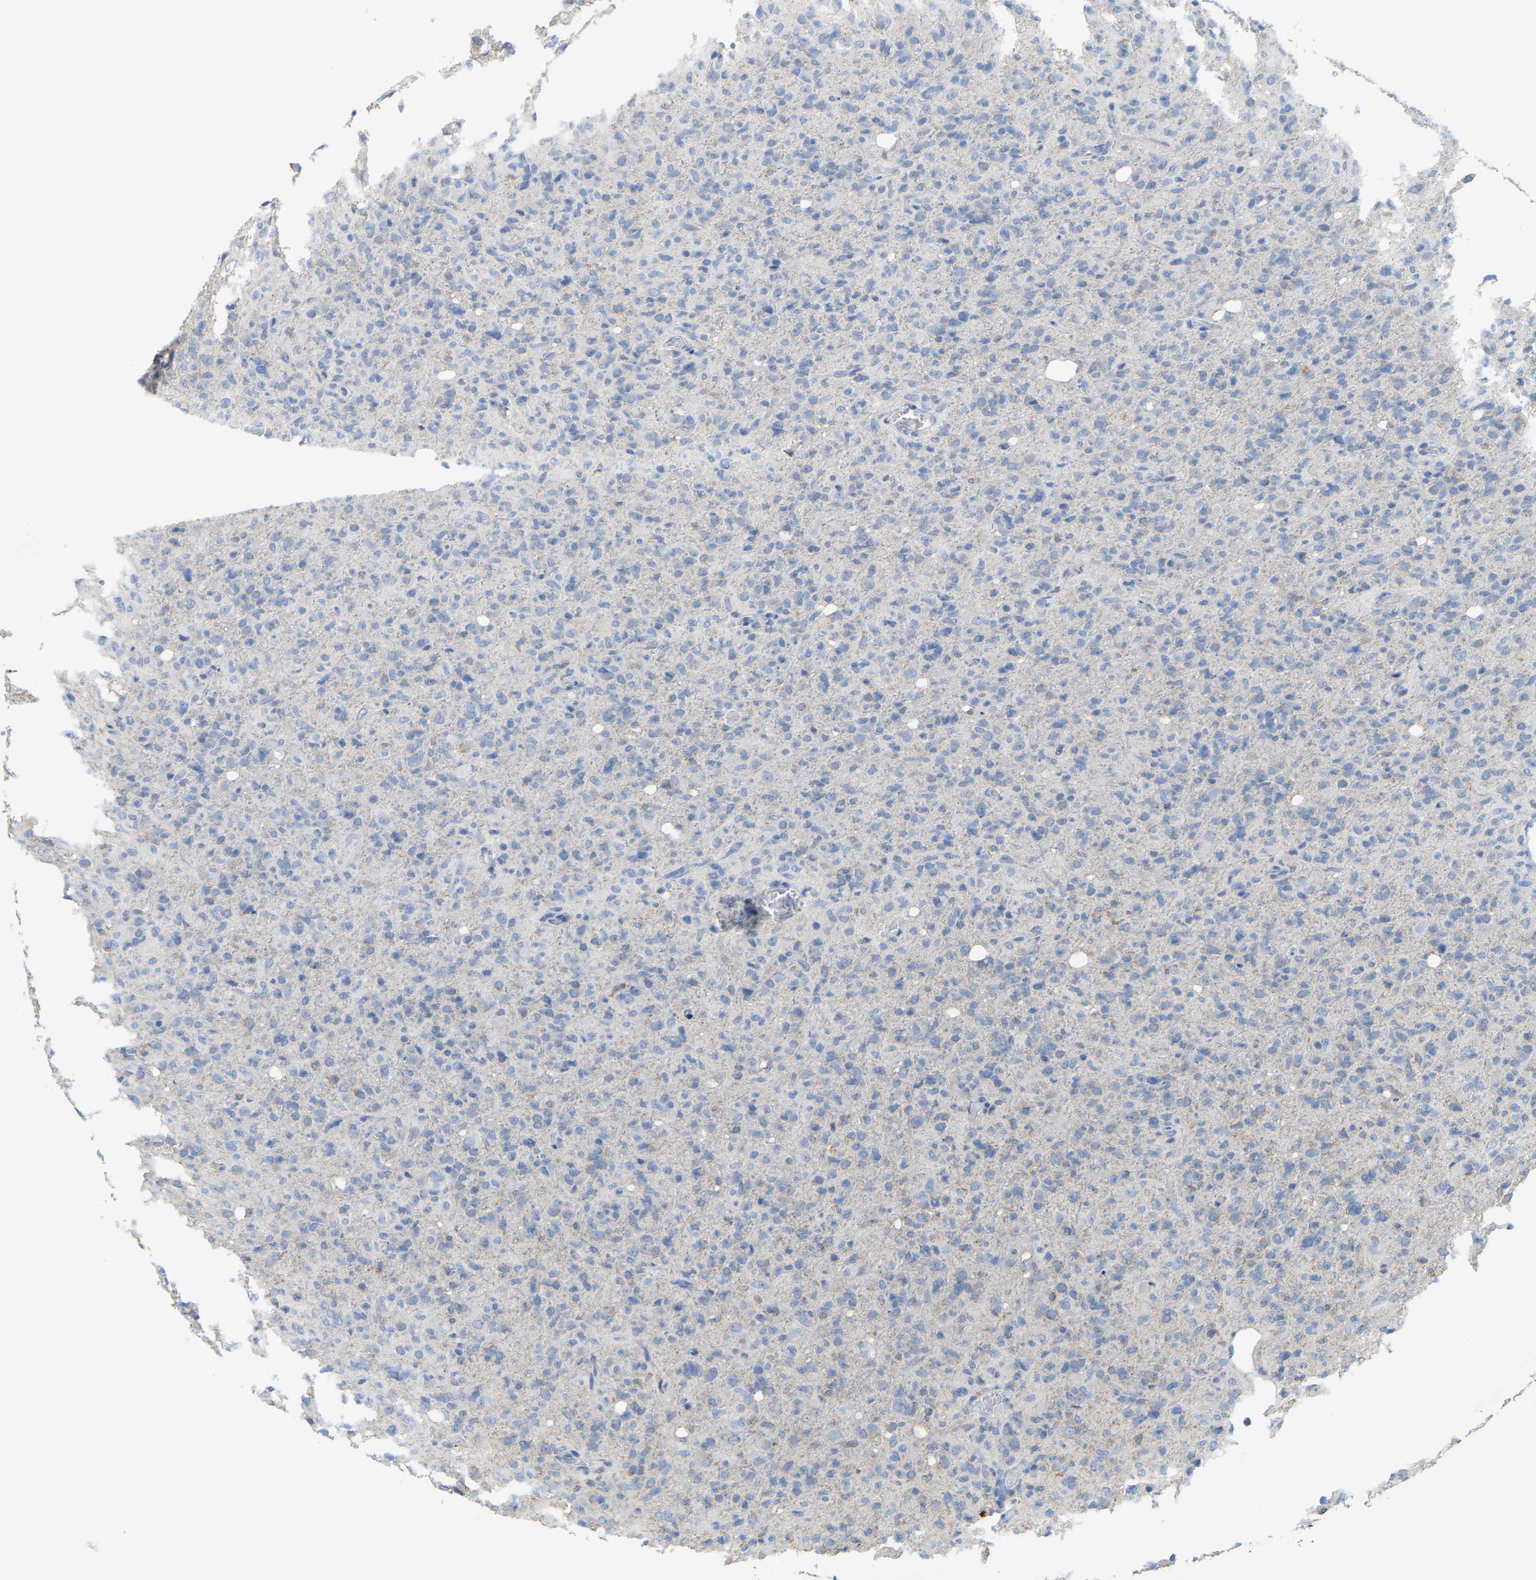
{"staining": {"intensity": "negative", "quantity": "none", "location": "none"}, "tissue": "glioma", "cell_type": "Tumor cells", "image_type": "cancer", "snomed": [{"axis": "morphology", "description": "Glioma, malignant, High grade"}, {"axis": "topography", "description": "Brain"}], "caption": "Tumor cells show no significant positivity in malignant glioma (high-grade).", "gene": "SERPINB5", "patient": {"sex": "female", "age": 57}}